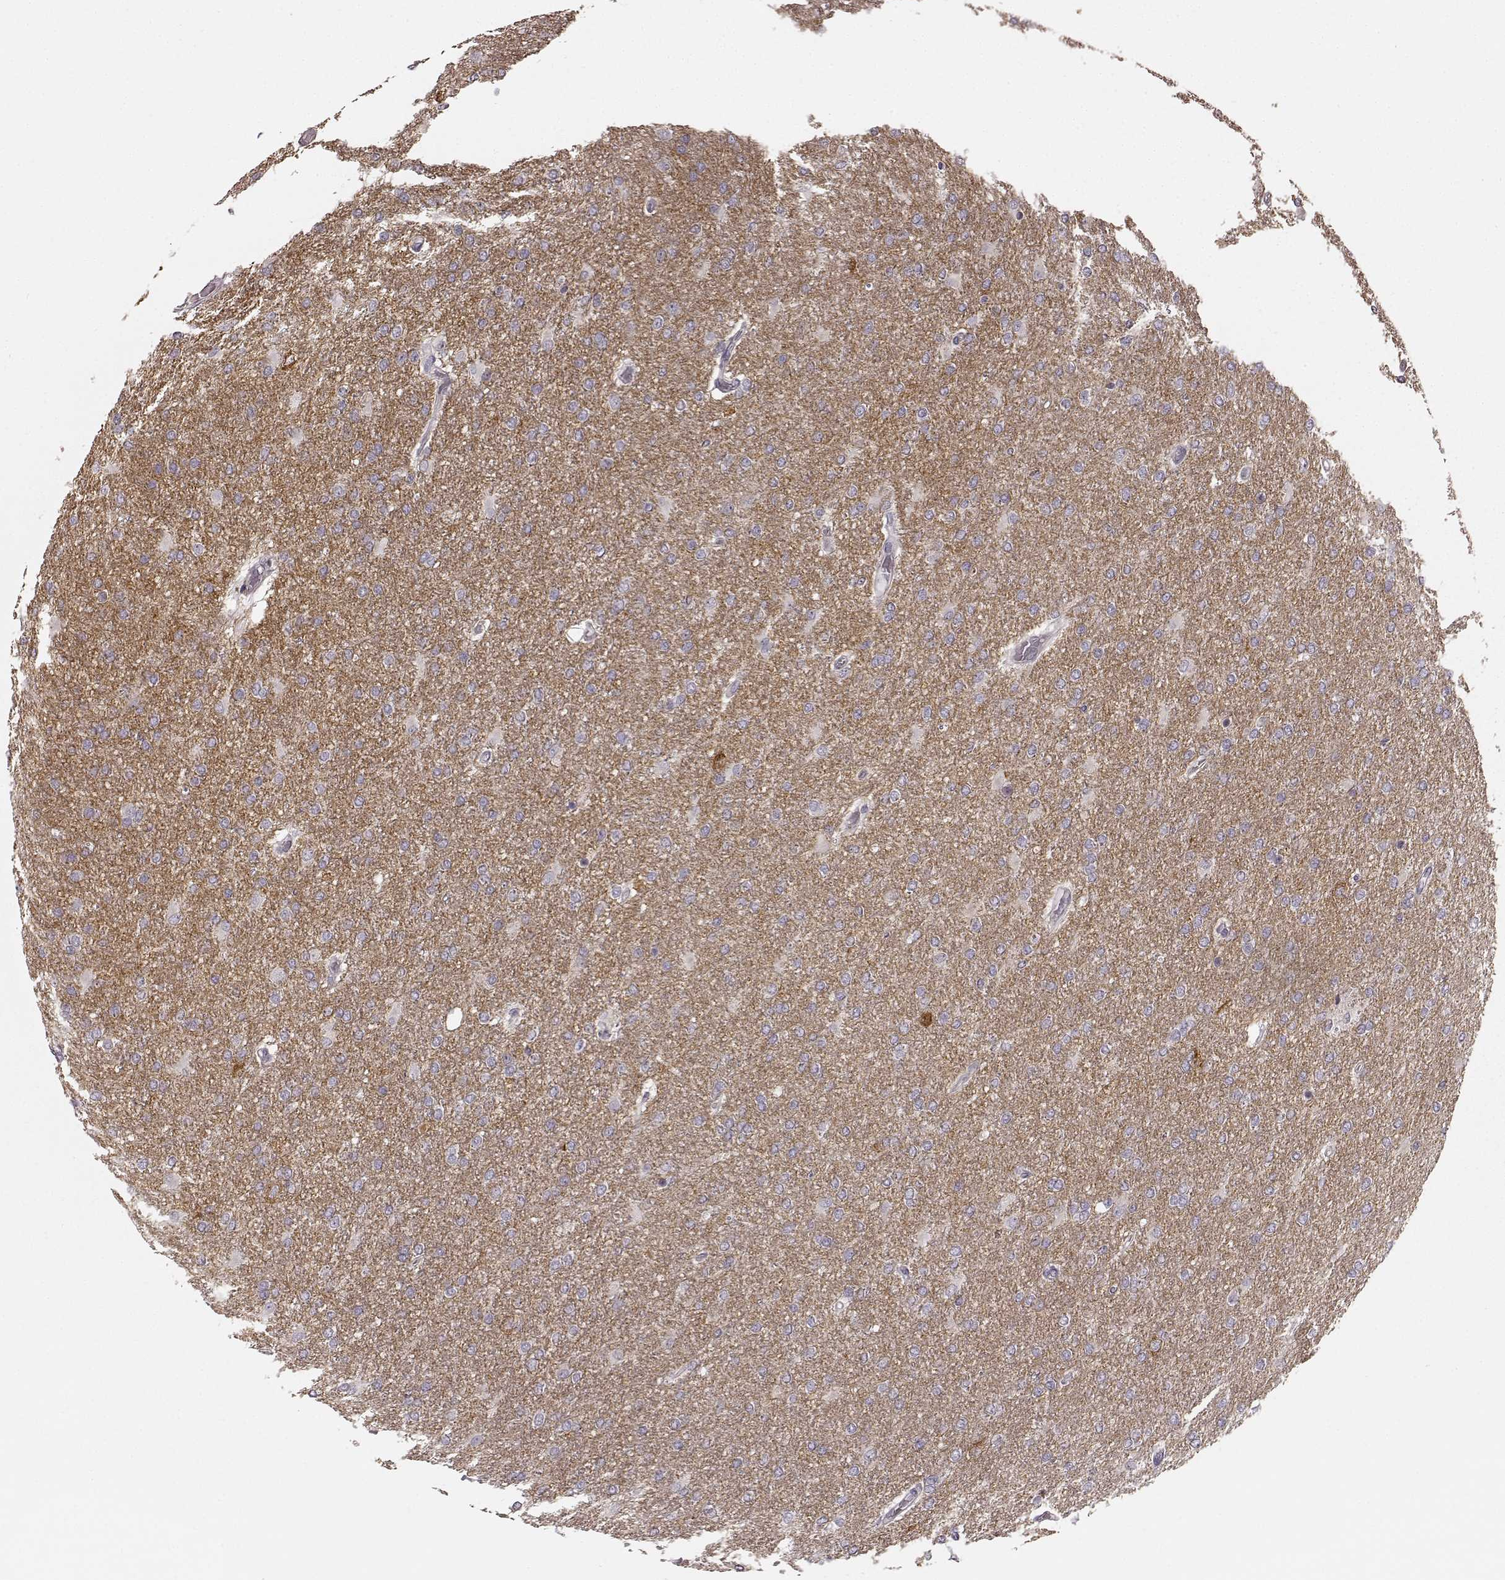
{"staining": {"intensity": "negative", "quantity": "none", "location": "none"}, "tissue": "glioma", "cell_type": "Tumor cells", "image_type": "cancer", "snomed": [{"axis": "morphology", "description": "Glioma, malignant, High grade"}, {"axis": "topography", "description": "Cerebral cortex"}], "caption": "The photomicrograph displays no staining of tumor cells in glioma.", "gene": "PRKCE", "patient": {"sex": "male", "age": 70}}